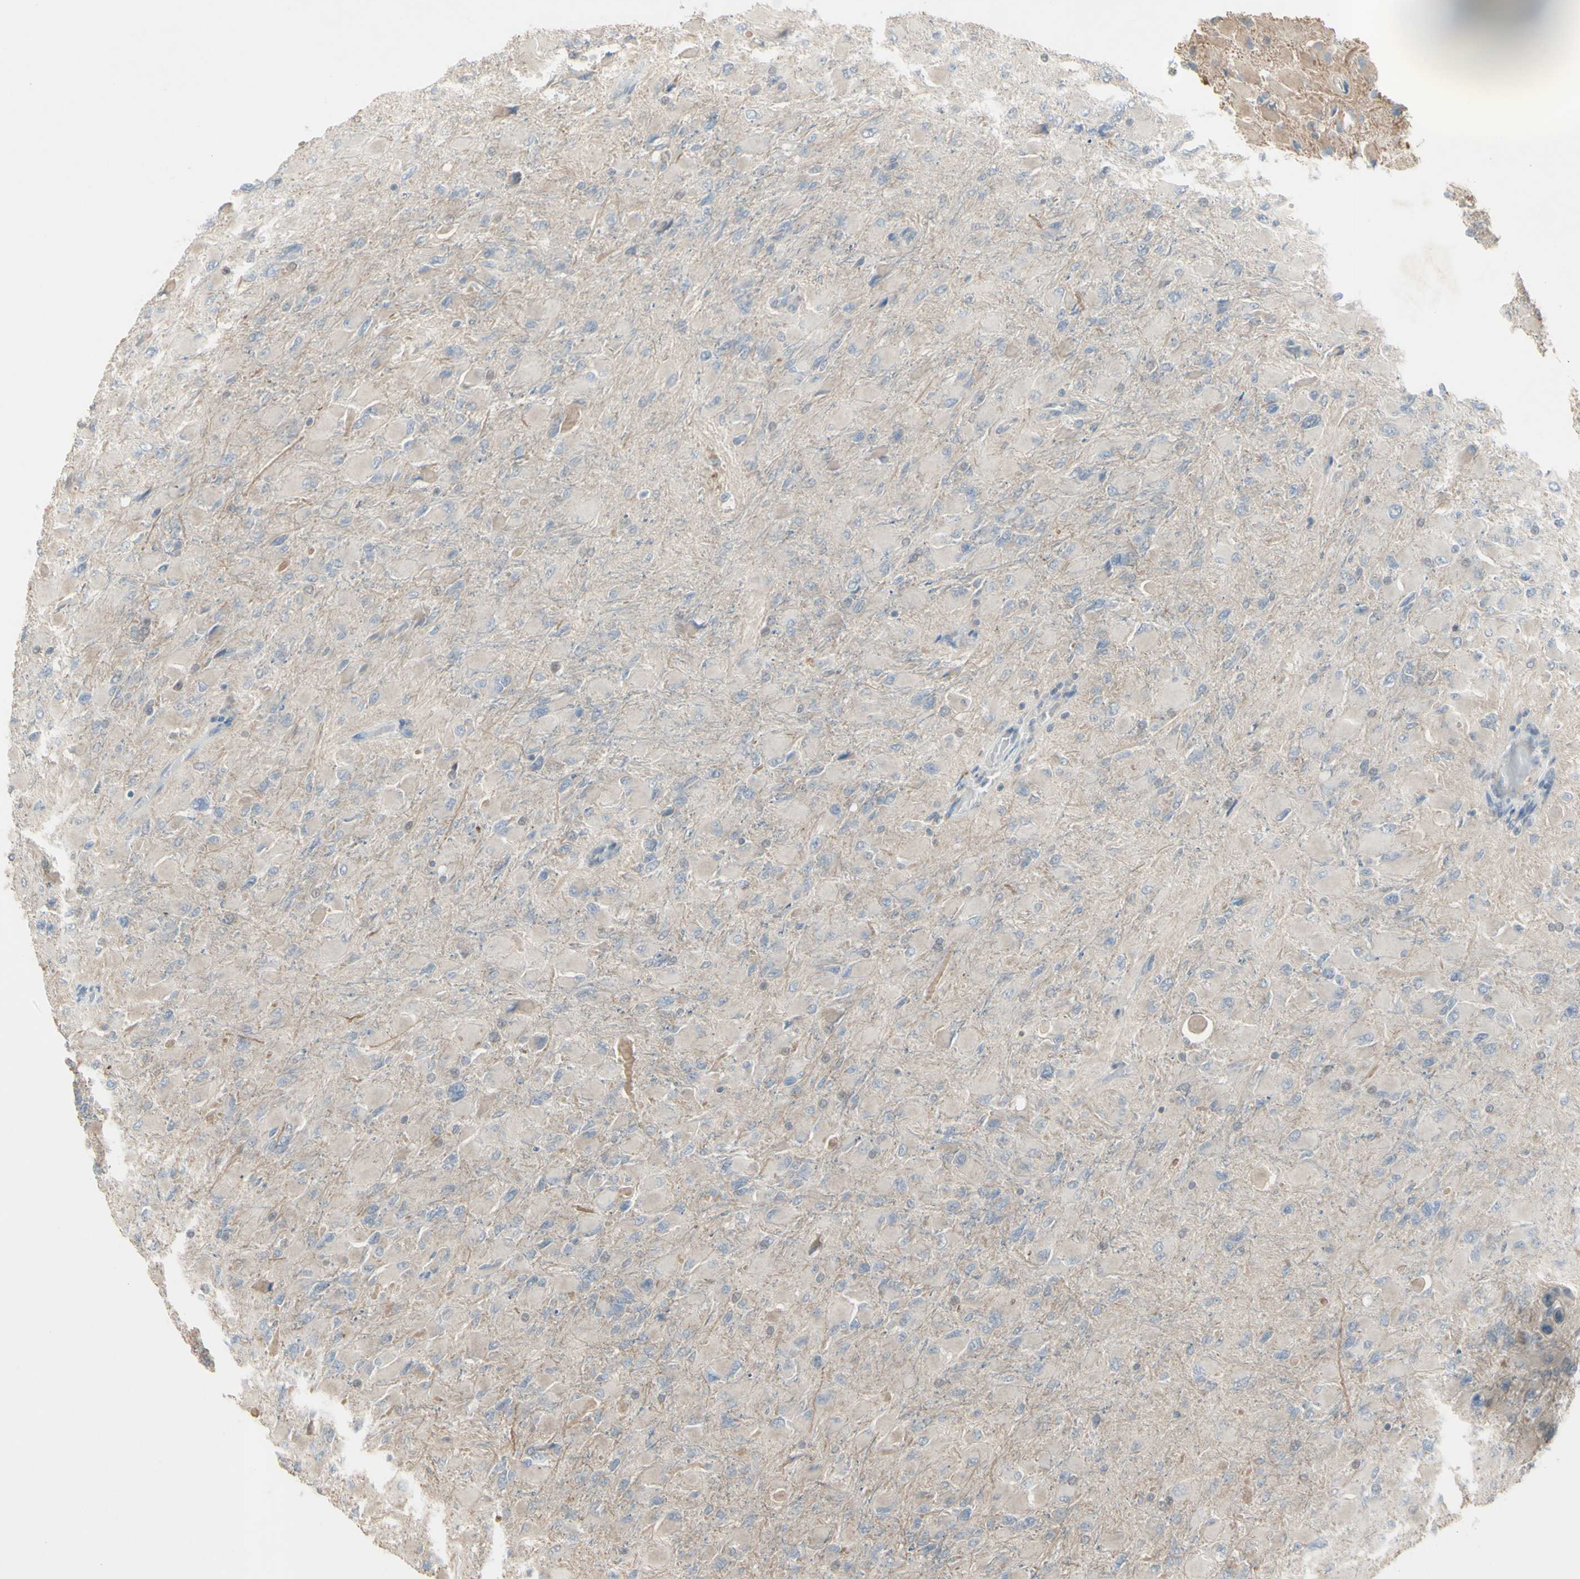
{"staining": {"intensity": "negative", "quantity": "none", "location": "none"}, "tissue": "glioma", "cell_type": "Tumor cells", "image_type": "cancer", "snomed": [{"axis": "morphology", "description": "Glioma, malignant, High grade"}, {"axis": "topography", "description": "Cerebral cortex"}], "caption": "High magnification brightfield microscopy of glioma stained with DAB (3,3'-diaminobenzidine) (brown) and counterstained with hematoxylin (blue): tumor cells show no significant staining. The staining is performed using DAB brown chromogen with nuclei counter-stained in using hematoxylin.", "gene": "PIAS4", "patient": {"sex": "female", "age": 36}}